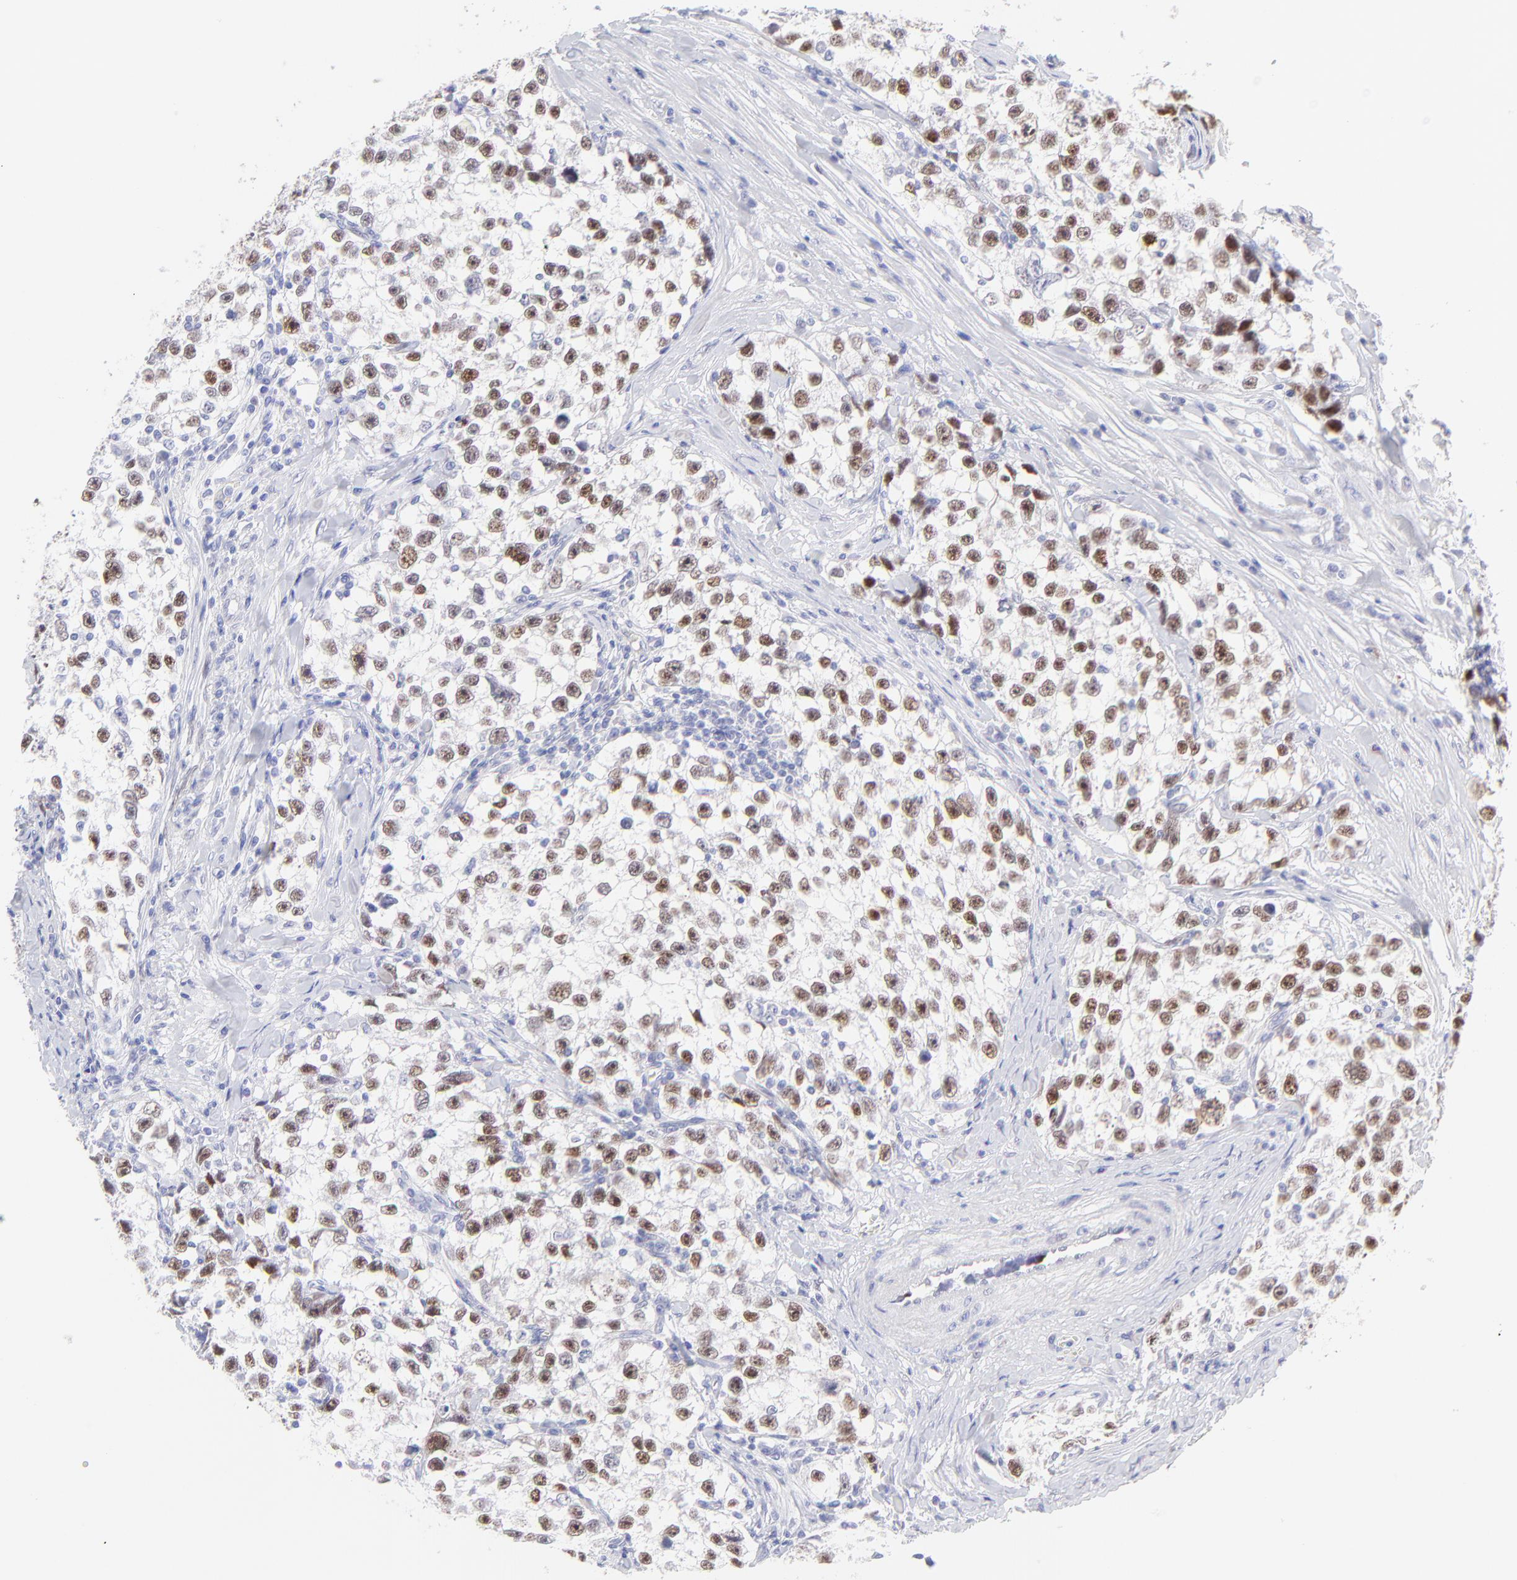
{"staining": {"intensity": "moderate", "quantity": ">75%", "location": "nuclear"}, "tissue": "testis cancer", "cell_type": "Tumor cells", "image_type": "cancer", "snomed": [{"axis": "morphology", "description": "Seminoma, NOS"}, {"axis": "morphology", "description": "Carcinoma, Embryonal, NOS"}, {"axis": "topography", "description": "Testis"}], "caption": "A high-resolution photomicrograph shows immunohistochemistry (IHC) staining of testis cancer (embryonal carcinoma), which reveals moderate nuclear expression in approximately >75% of tumor cells. (DAB (3,3'-diaminobenzidine) IHC with brightfield microscopy, high magnification).", "gene": "KLF4", "patient": {"sex": "male", "age": 30}}